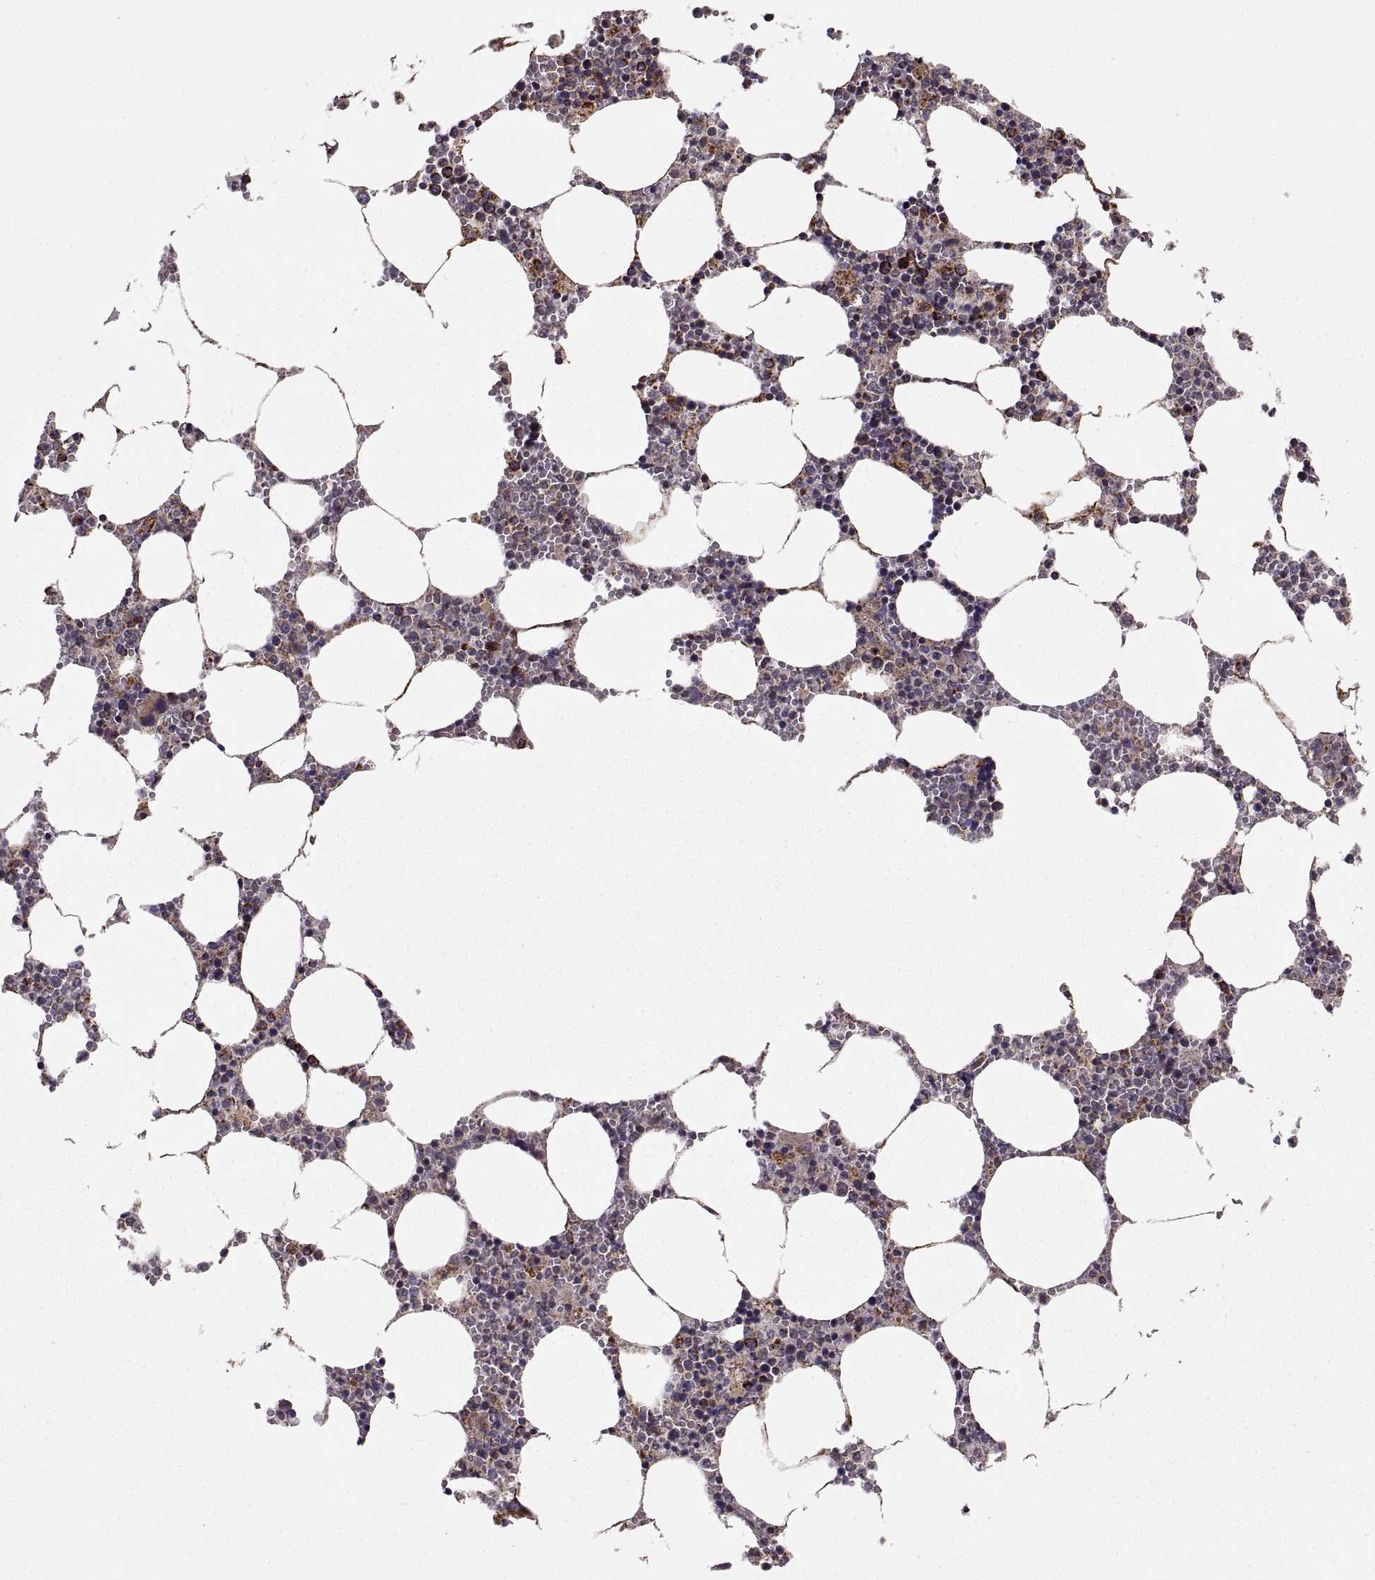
{"staining": {"intensity": "strong", "quantity": "<25%", "location": "cytoplasmic/membranous"}, "tissue": "bone marrow", "cell_type": "Hematopoietic cells", "image_type": "normal", "snomed": [{"axis": "morphology", "description": "Normal tissue, NOS"}, {"axis": "topography", "description": "Bone marrow"}], "caption": "An image of human bone marrow stained for a protein exhibits strong cytoplasmic/membranous brown staining in hematopoietic cells.", "gene": "ARSD", "patient": {"sex": "female", "age": 64}}